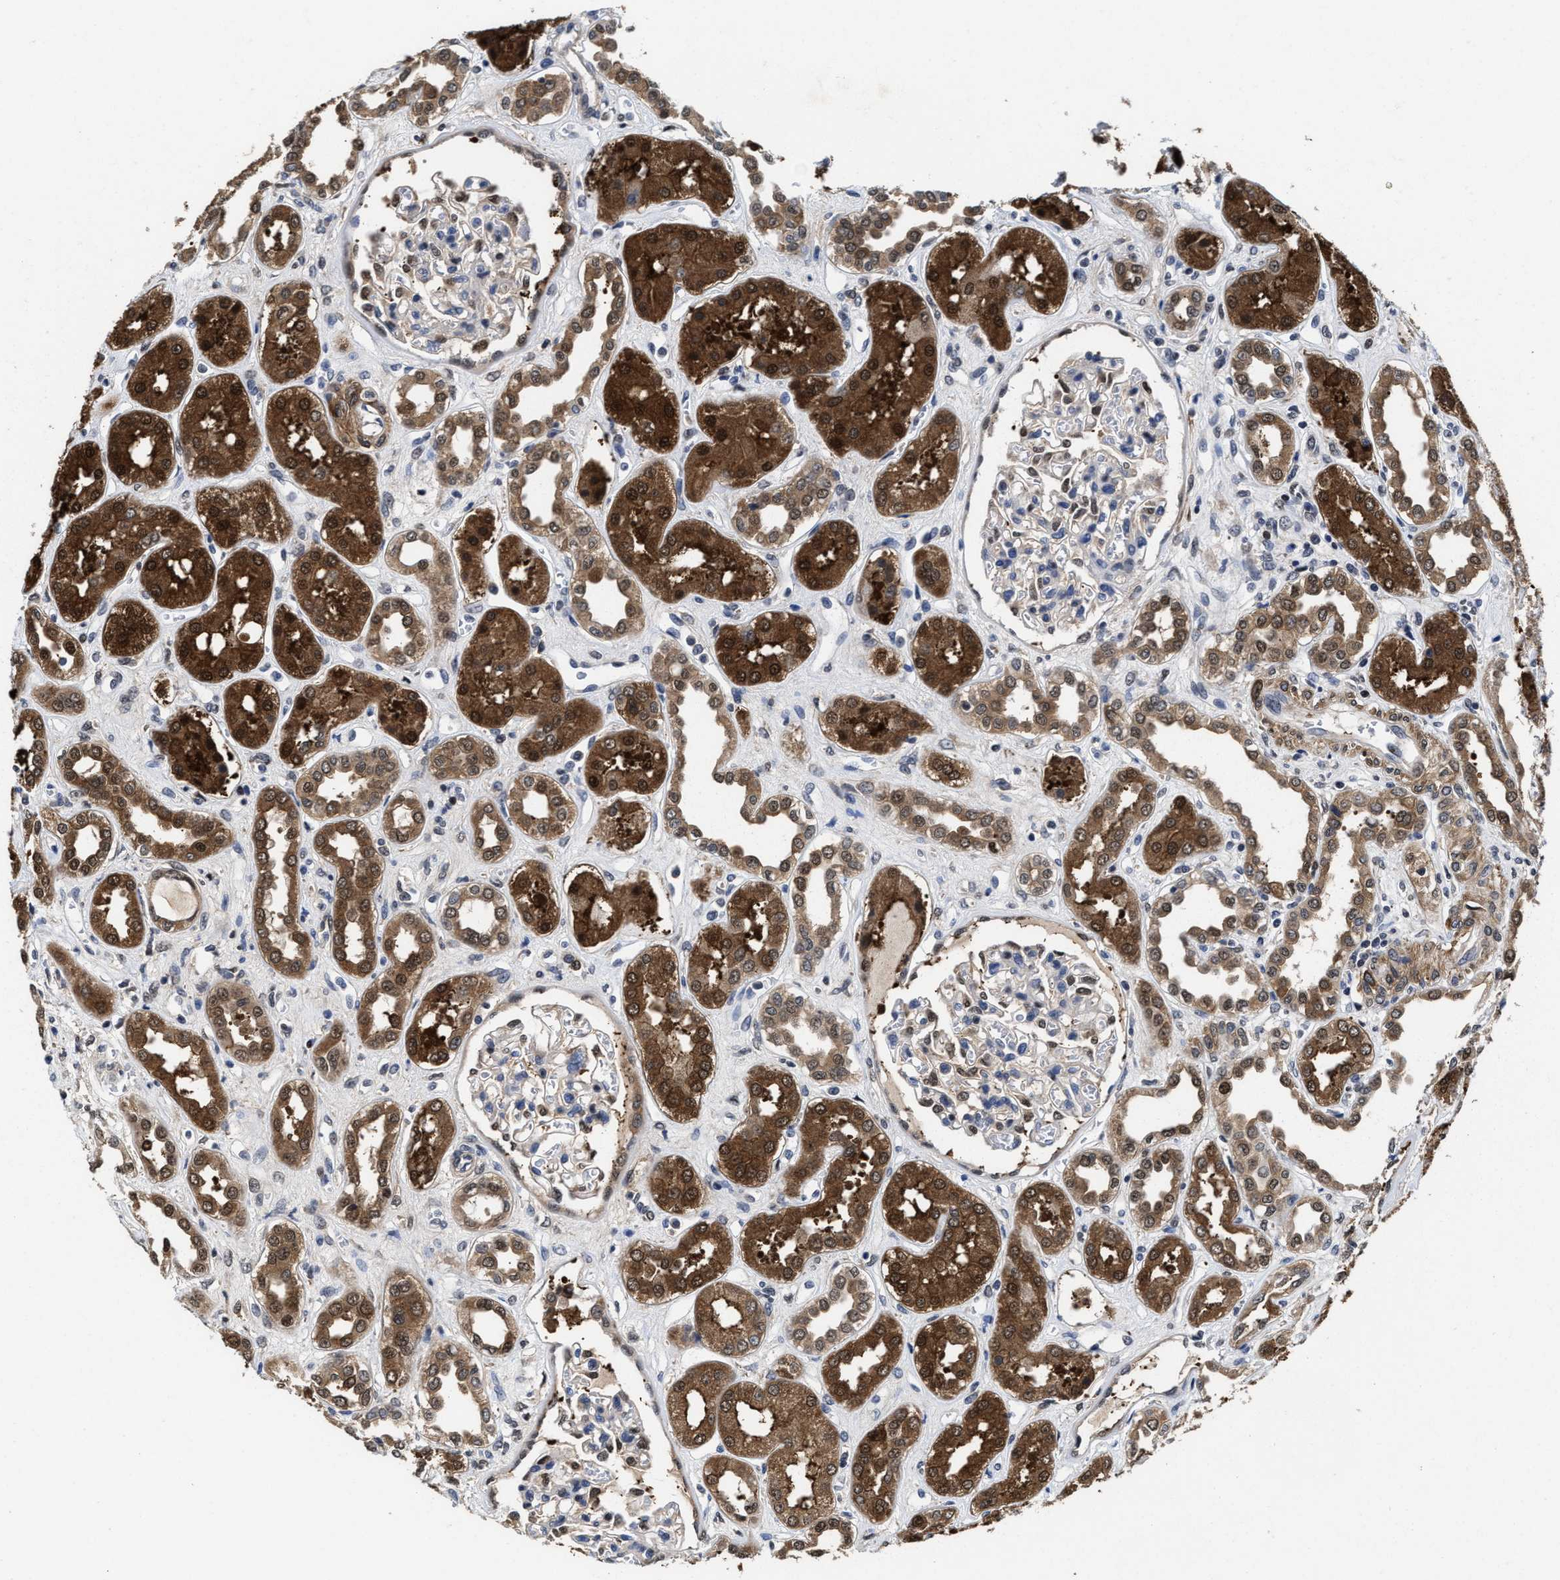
{"staining": {"intensity": "moderate", "quantity": "<25%", "location": "cytoplasmic/membranous,nuclear"}, "tissue": "kidney", "cell_type": "Cells in glomeruli", "image_type": "normal", "snomed": [{"axis": "morphology", "description": "Normal tissue, NOS"}, {"axis": "topography", "description": "Kidney"}], "caption": "Brown immunohistochemical staining in unremarkable kidney shows moderate cytoplasmic/membranous,nuclear positivity in about <25% of cells in glomeruli. The protein is shown in brown color, while the nuclei are stained blue.", "gene": "KIF12", "patient": {"sex": "male", "age": 59}}